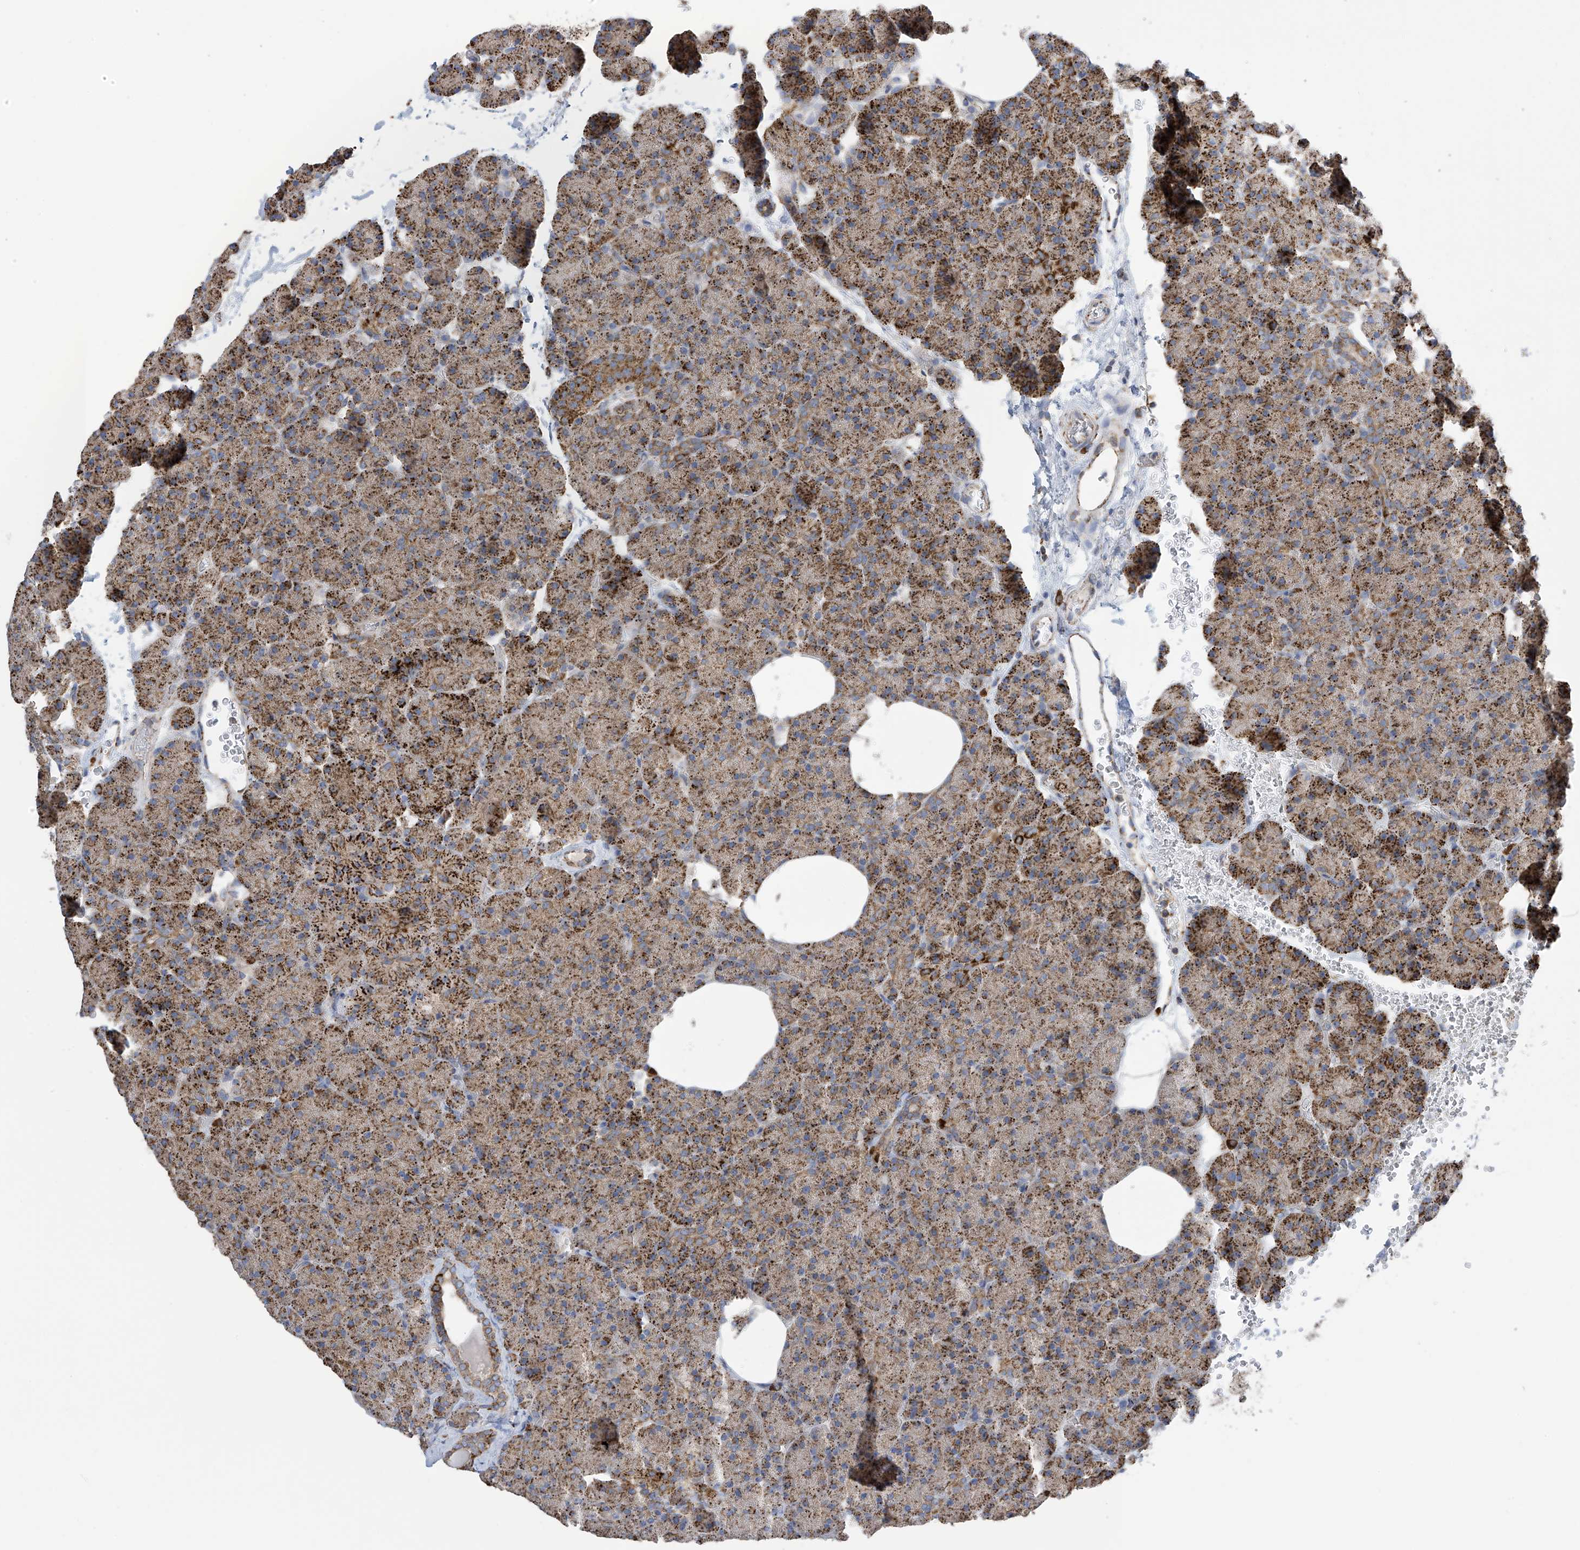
{"staining": {"intensity": "strong", "quantity": ">75%", "location": "cytoplasmic/membranous"}, "tissue": "pancreas", "cell_type": "Exocrine glandular cells", "image_type": "normal", "snomed": [{"axis": "morphology", "description": "Normal tissue, NOS"}, {"axis": "morphology", "description": "Carcinoid, malignant, NOS"}, {"axis": "topography", "description": "Pancreas"}], "caption": "This image exhibits benign pancreas stained with immunohistochemistry to label a protein in brown. The cytoplasmic/membranous of exocrine glandular cells show strong positivity for the protein. Nuclei are counter-stained blue.", "gene": "PNPT1", "patient": {"sex": "female", "age": 35}}